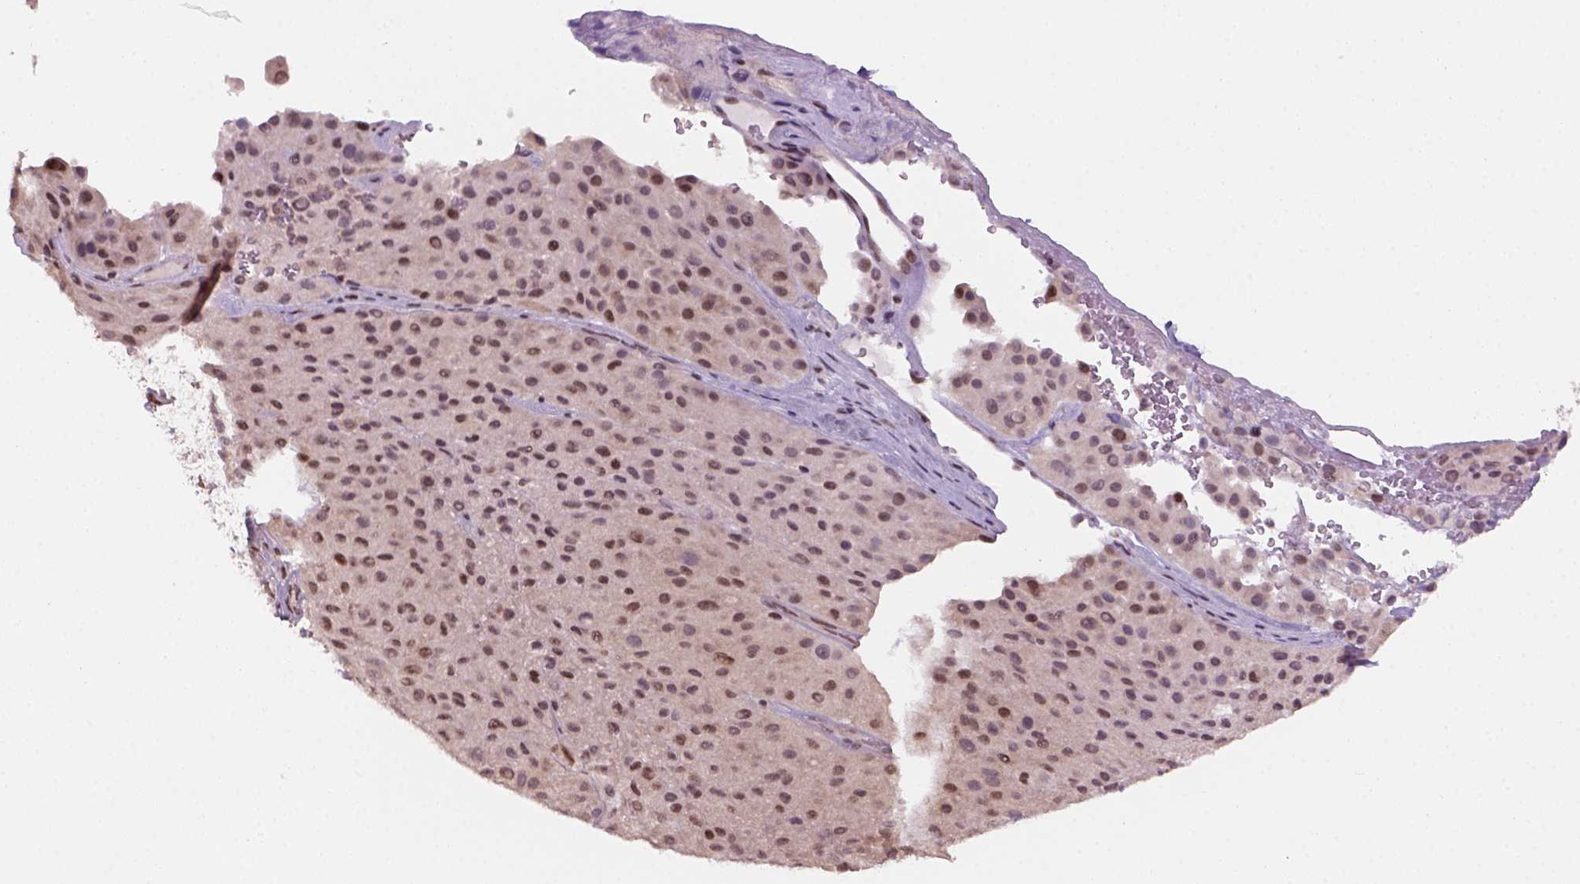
{"staining": {"intensity": "moderate", "quantity": ">75%", "location": "nuclear"}, "tissue": "melanoma", "cell_type": "Tumor cells", "image_type": "cancer", "snomed": [{"axis": "morphology", "description": "Malignant melanoma, Metastatic site"}, {"axis": "topography", "description": "Smooth muscle"}], "caption": "DAB immunohistochemical staining of human melanoma demonstrates moderate nuclear protein positivity in about >75% of tumor cells. (DAB (3,3'-diaminobenzidine) IHC, brown staining for protein, blue staining for nuclei).", "gene": "GOT1", "patient": {"sex": "male", "age": 41}}